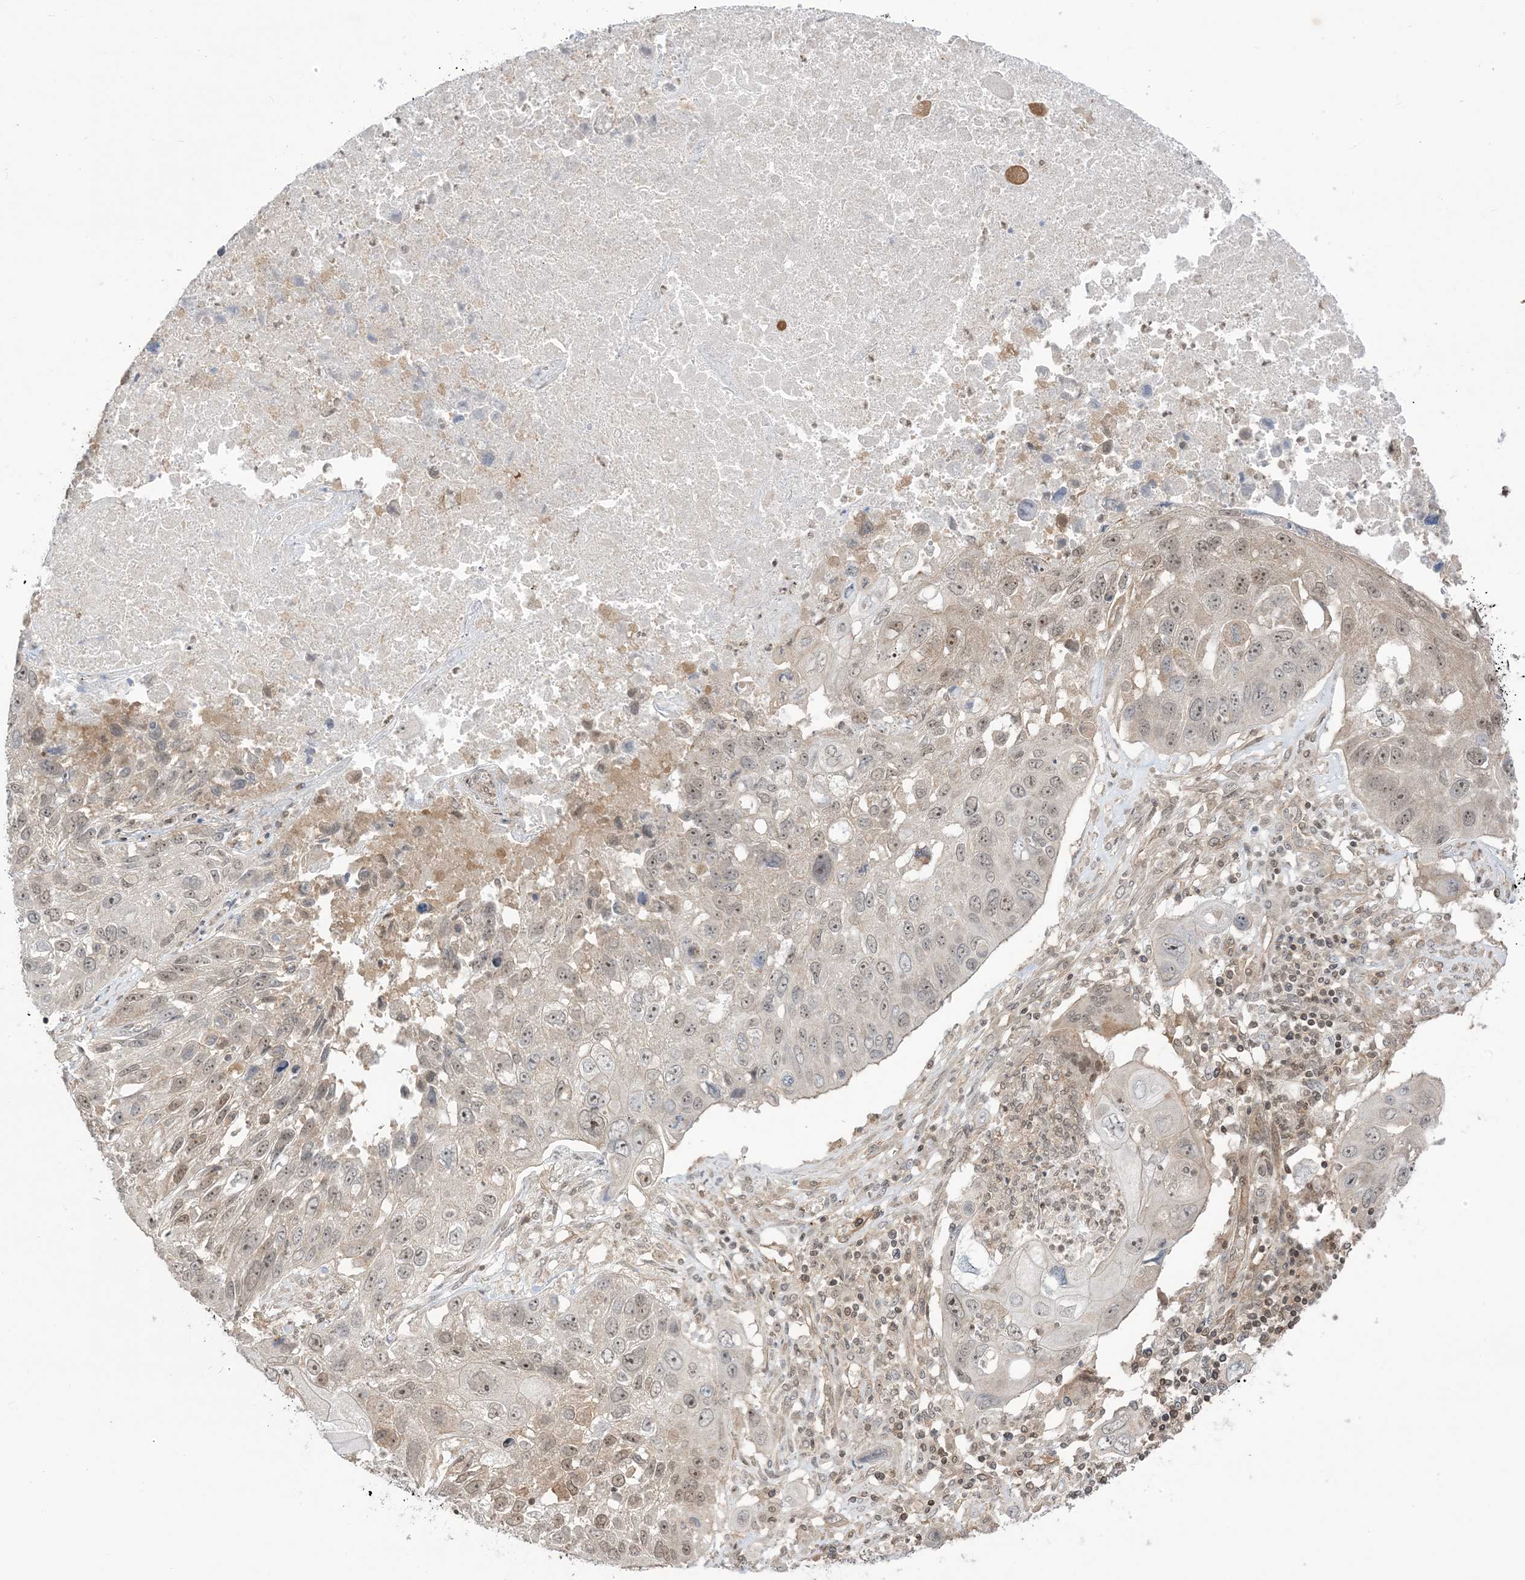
{"staining": {"intensity": "weak", "quantity": "25%-75%", "location": "nuclear"}, "tissue": "lung cancer", "cell_type": "Tumor cells", "image_type": "cancer", "snomed": [{"axis": "morphology", "description": "Squamous cell carcinoma, NOS"}, {"axis": "topography", "description": "Lung"}], "caption": "There is low levels of weak nuclear positivity in tumor cells of lung cancer, as demonstrated by immunohistochemical staining (brown color).", "gene": "PPP1R7", "patient": {"sex": "male", "age": 61}}